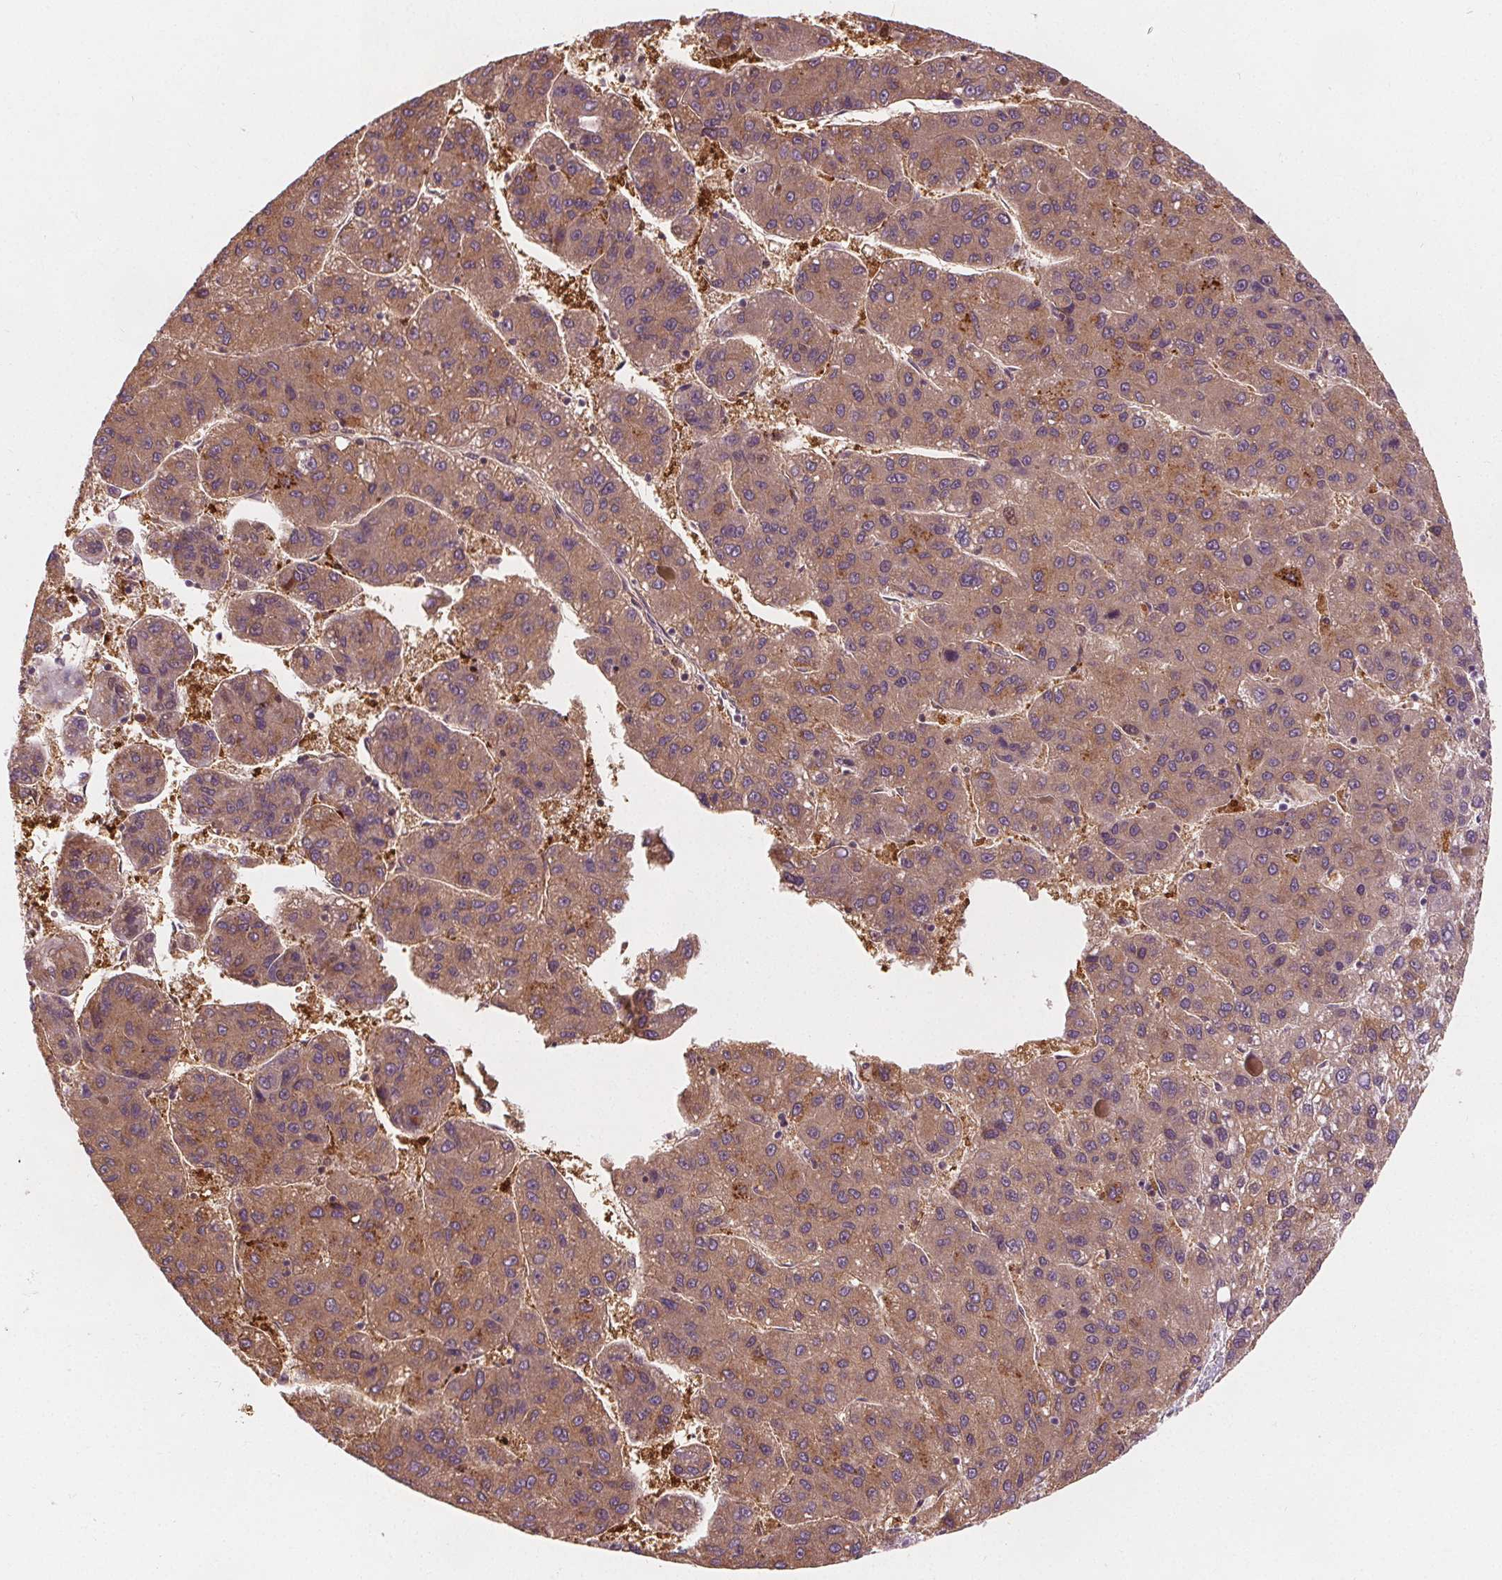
{"staining": {"intensity": "moderate", "quantity": ">75%", "location": "cytoplasmic/membranous"}, "tissue": "liver cancer", "cell_type": "Tumor cells", "image_type": "cancer", "snomed": [{"axis": "morphology", "description": "Carcinoma, Hepatocellular, NOS"}, {"axis": "topography", "description": "Liver"}], "caption": "About >75% of tumor cells in human liver cancer (hepatocellular carcinoma) display moderate cytoplasmic/membranous protein positivity as visualized by brown immunohistochemical staining.", "gene": "DPM2", "patient": {"sex": "female", "age": 82}}